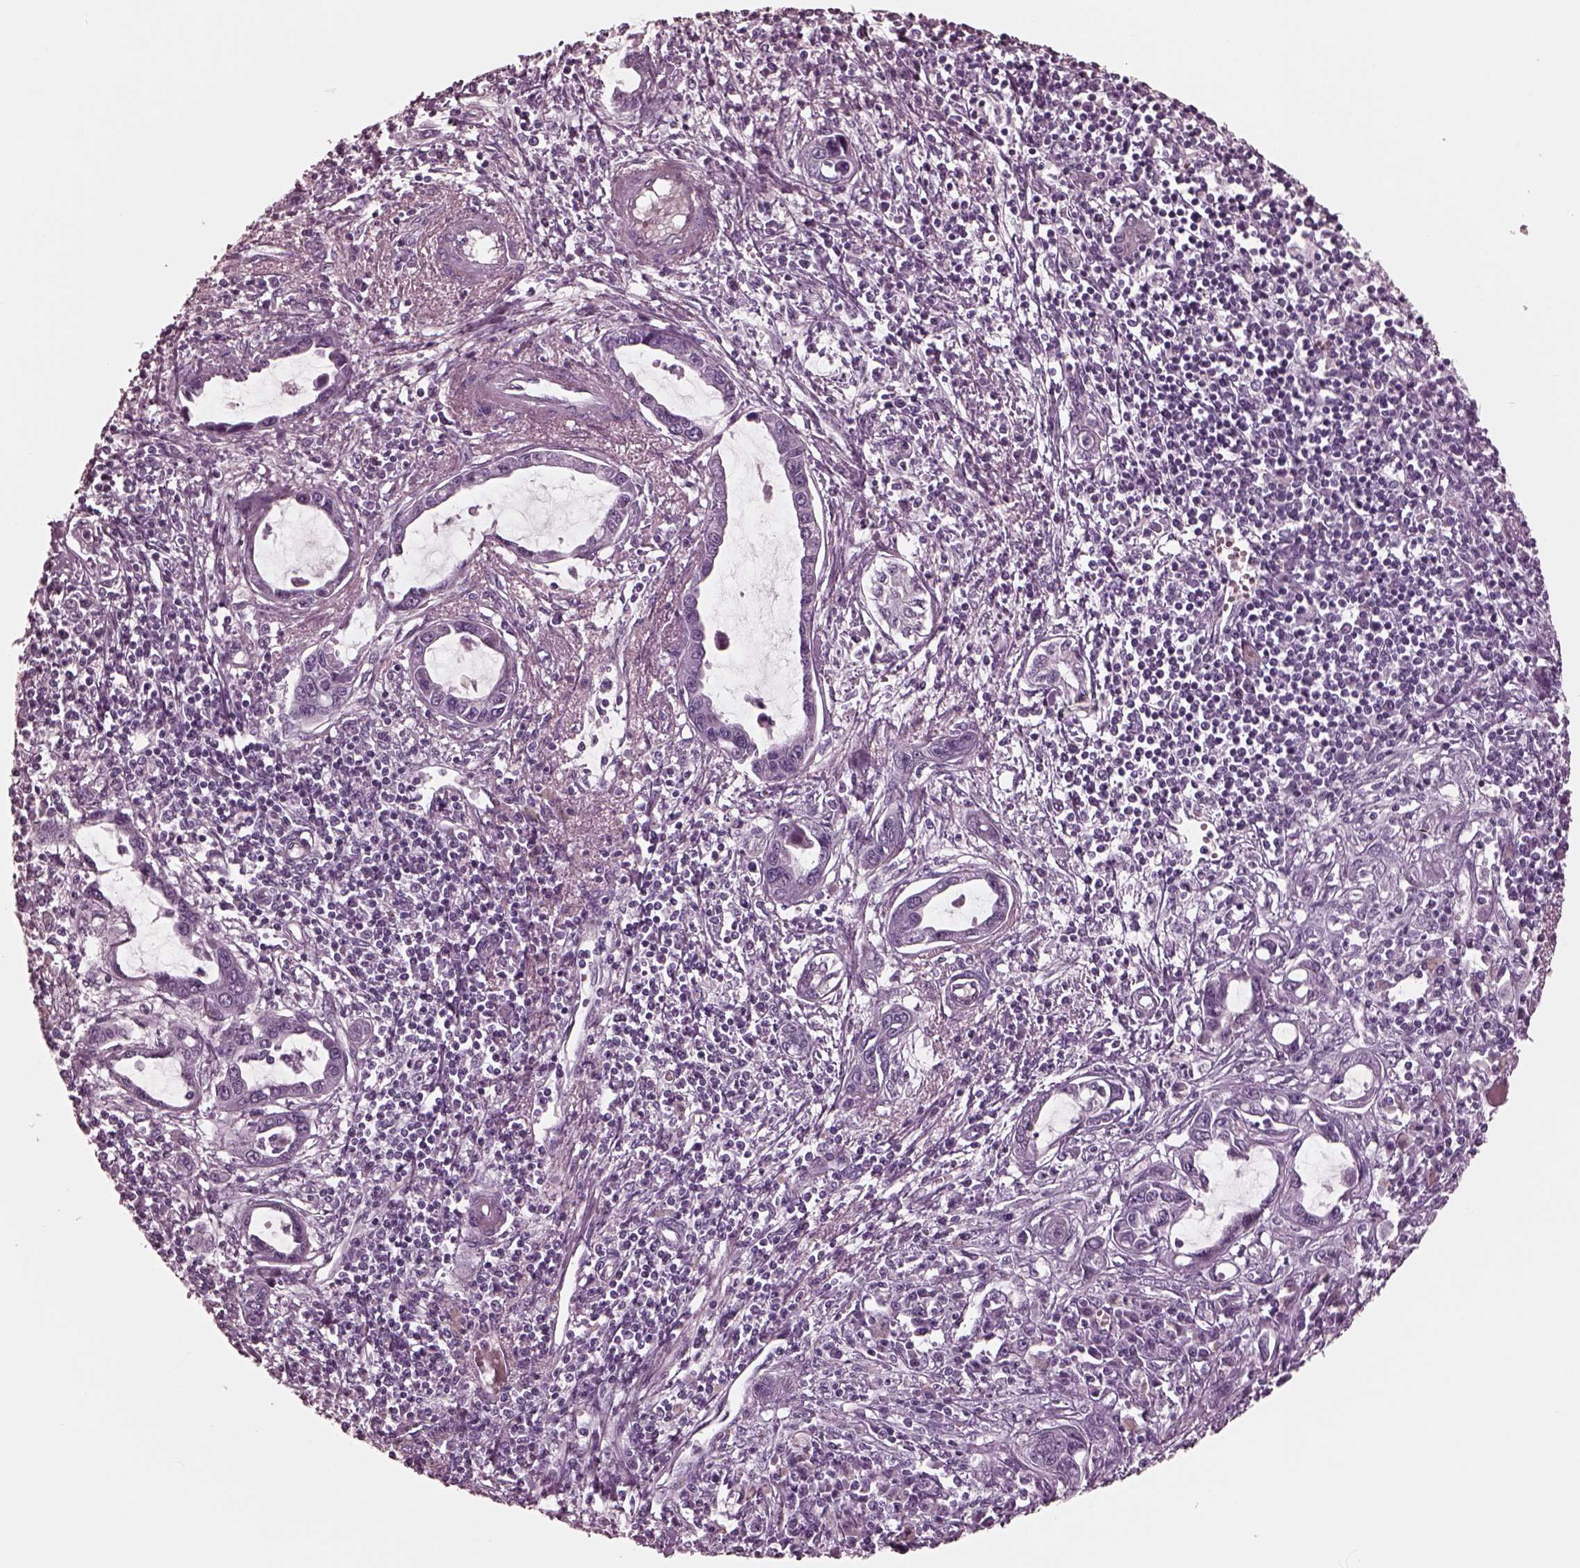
{"staining": {"intensity": "negative", "quantity": "none", "location": "none"}, "tissue": "liver cancer", "cell_type": "Tumor cells", "image_type": "cancer", "snomed": [{"axis": "morphology", "description": "Cholangiocarcinoma"}, {"axis": "topography", "description": "Liver"}], "caption": "An IHC image of liver cholangiocarcinoma is shown. There is no staining in tumor cells of liver cholangiocarcinoma. Nuclei are stained in blue.", "gene": "CGA", "patient": {"sex": "male", "age": 58}}